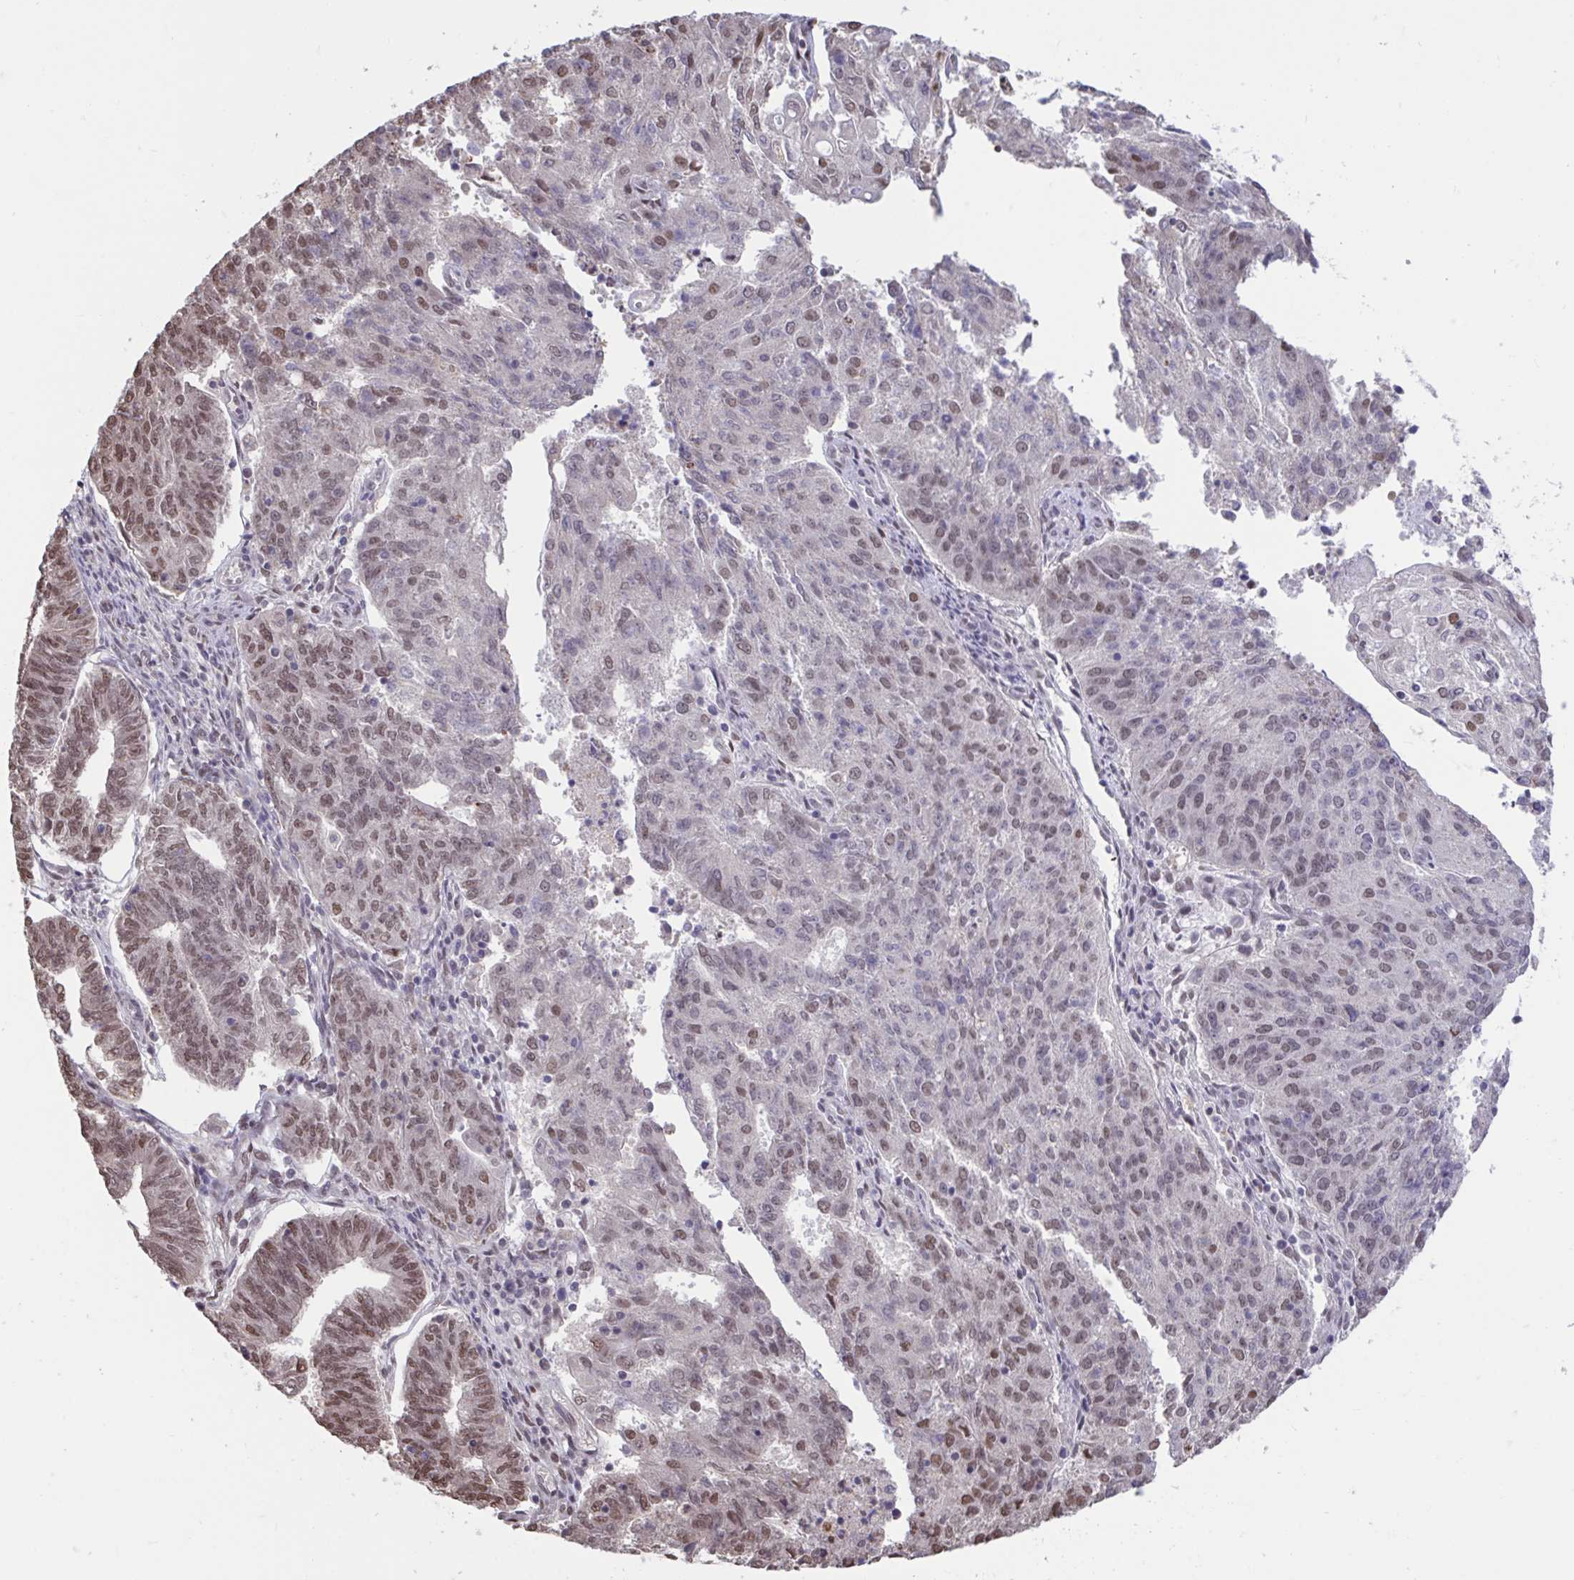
{"staining": {"intensity": "moderate", "quantity": "25%-75%", "location": "nuclear"}, "tissue": "endometrial cancer", "cell_type": "Tumor cells", "image_type": "cancer", "snomed": [{"axis": "morphology", "description": "Adenocarcinoma, NOS"}, {"axis": "topography", "description": "Endometrium"}], "caption": "DAB (3,3'-diaminobenzidine) immunohistochemical staining of adenocarcinoma (endometrial) exhibits moderate nuclear protein staining in approximately 25%-75% of tumor cells.", "gene": "HNRNPDL", "patient": {"sex": "female", "age": 82}}